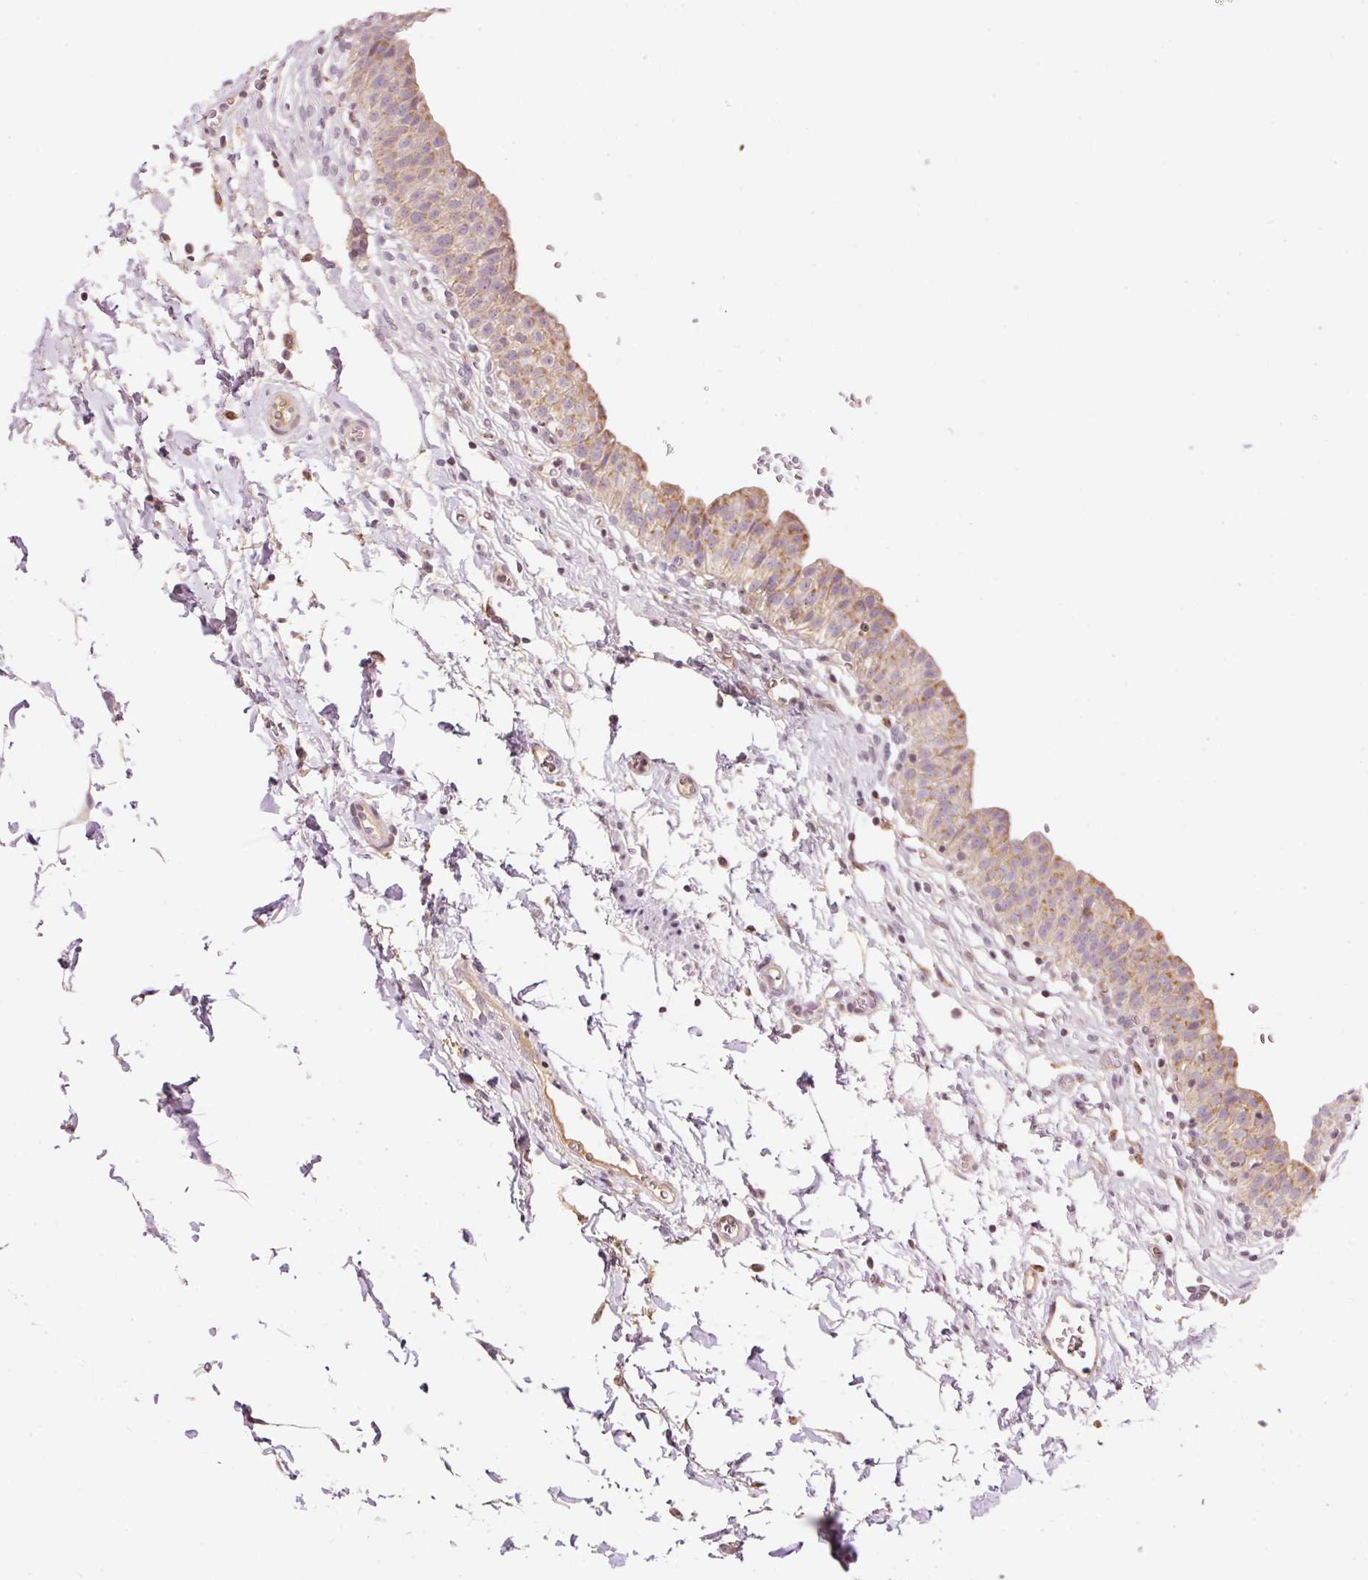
{"staining": {"intensity": "moderate", "quantity": "25%-75%", "location": "cytoplasmic/membranous"}, "tissue": "urinary bladder", "cell_type": "Urothelial cells", "image_type": "normal", "snomed": [{"axis": "morphology", "description": "Normal tissue, NOS"}, {"axis": "topography", "description": "Urinary bladder"}, {"axis": "topography", "description": "Peripheral nerve tissue"}], "caption": "Immunohistochemistry (IHC) (DAB (3,3'-diaminobenzidine)) staining of unremarkable urinary bladder exhibits moderate cytoplasmic/membranous protein positivity in about 25%-75% of urothelial cells.", "gene": "ABHD11", "patient": {"sex": "male", "age": 55}}